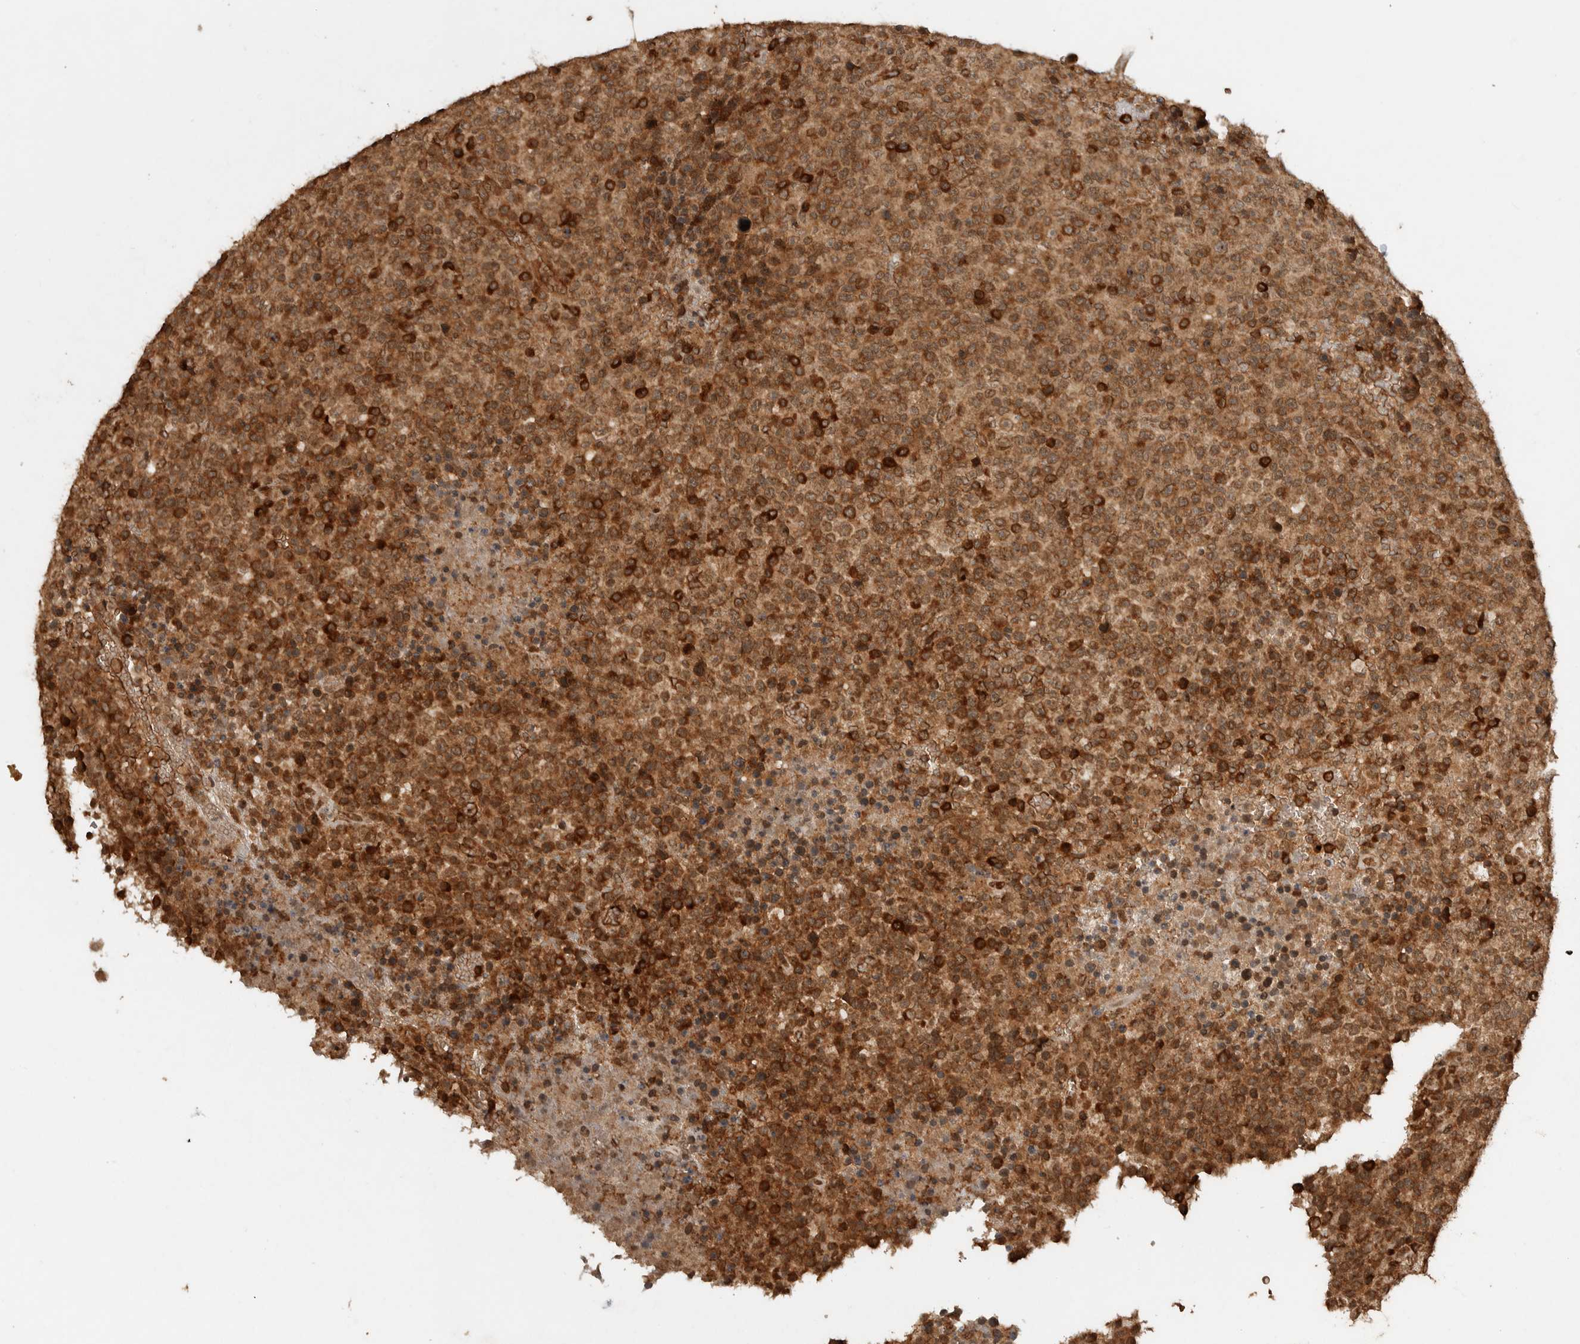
{"staining": {"intensity": "moderate", "quantity": ">75%", "location": "cytoplasmic/membranous"}, "tissue": "lymphoma", "cell_type": "Tumor cells", "image_type": "cancer", "snomed": [{"axis": "morphology", "description": "Malignant lymphoma, non-Hodgkin's type, High grade"}, {"axis": "topography", "description": "Lymph node"}], "caption": "Immunohistochemical staining of lymphoma exhibits moderate cytoplasmic/membranous protein positivity in about >75% of tumor cells. Using DAB (brown) and hematoxylin (blue) stains, captured at high magnification using brightfield microscopy.", "gene": "CNTROB", "patient": {"sex": "male", "age": 13}}